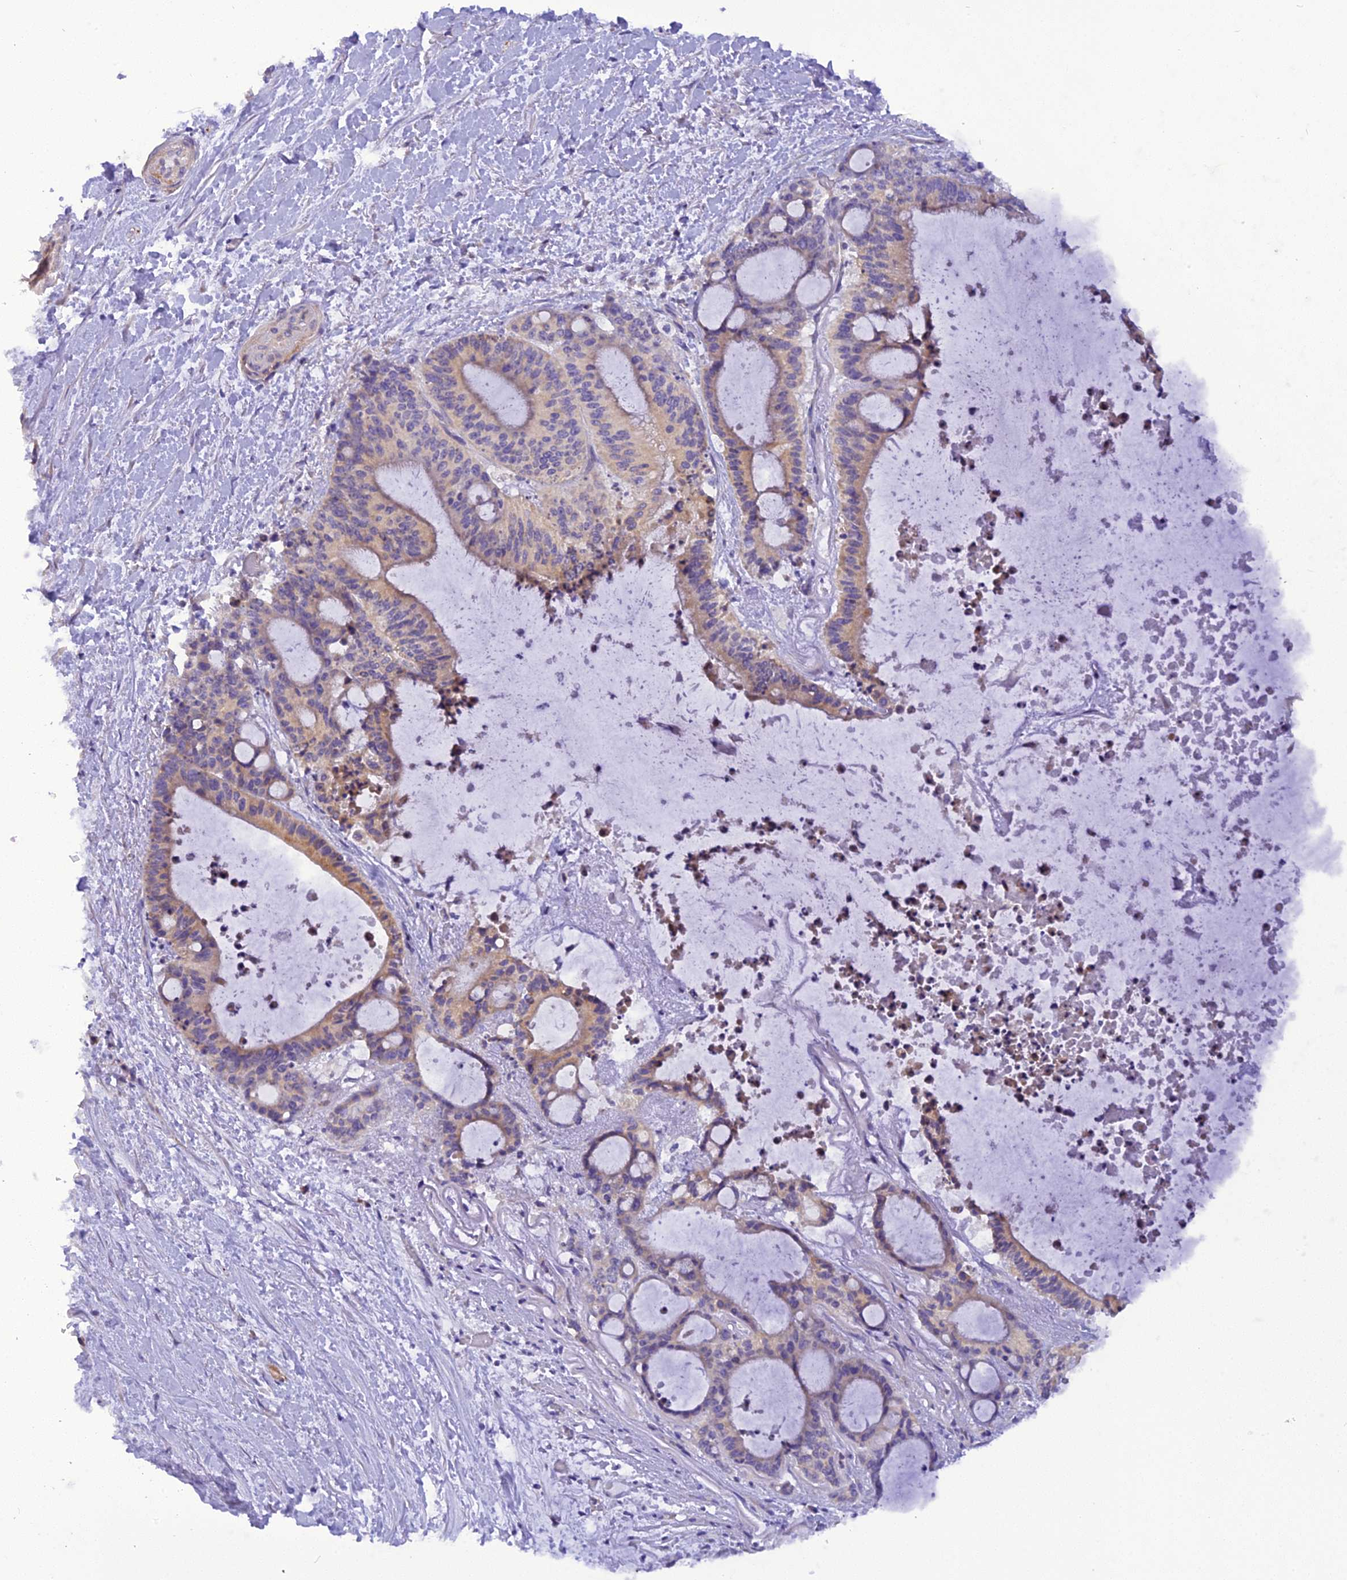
{"staining": {"intensity": "weak", "quantity": "25%-75%", "location": "cytoplasmic/membranous"}, "tissue": "liver cancer", "cell_type": "Tumor cells", "image_type": "cancer", "snomed": [{"axis": "morphology", "description": "Normal tissue, NOS"}, {"axis": "morphology", "description": "Cholangiocarcinoma"}, {"axis": "topography", "description": "Liver"}, {"axis": "topography", "description": "Peripheral nerve tissue"}], "caption": "Liver cholangiocarcinoma stained for a protein reveals weak cytoplasmic/membranous positivity in tumor cells.", "gene": "TRIM3", "patient": {"sex": "female", "age": 73}}